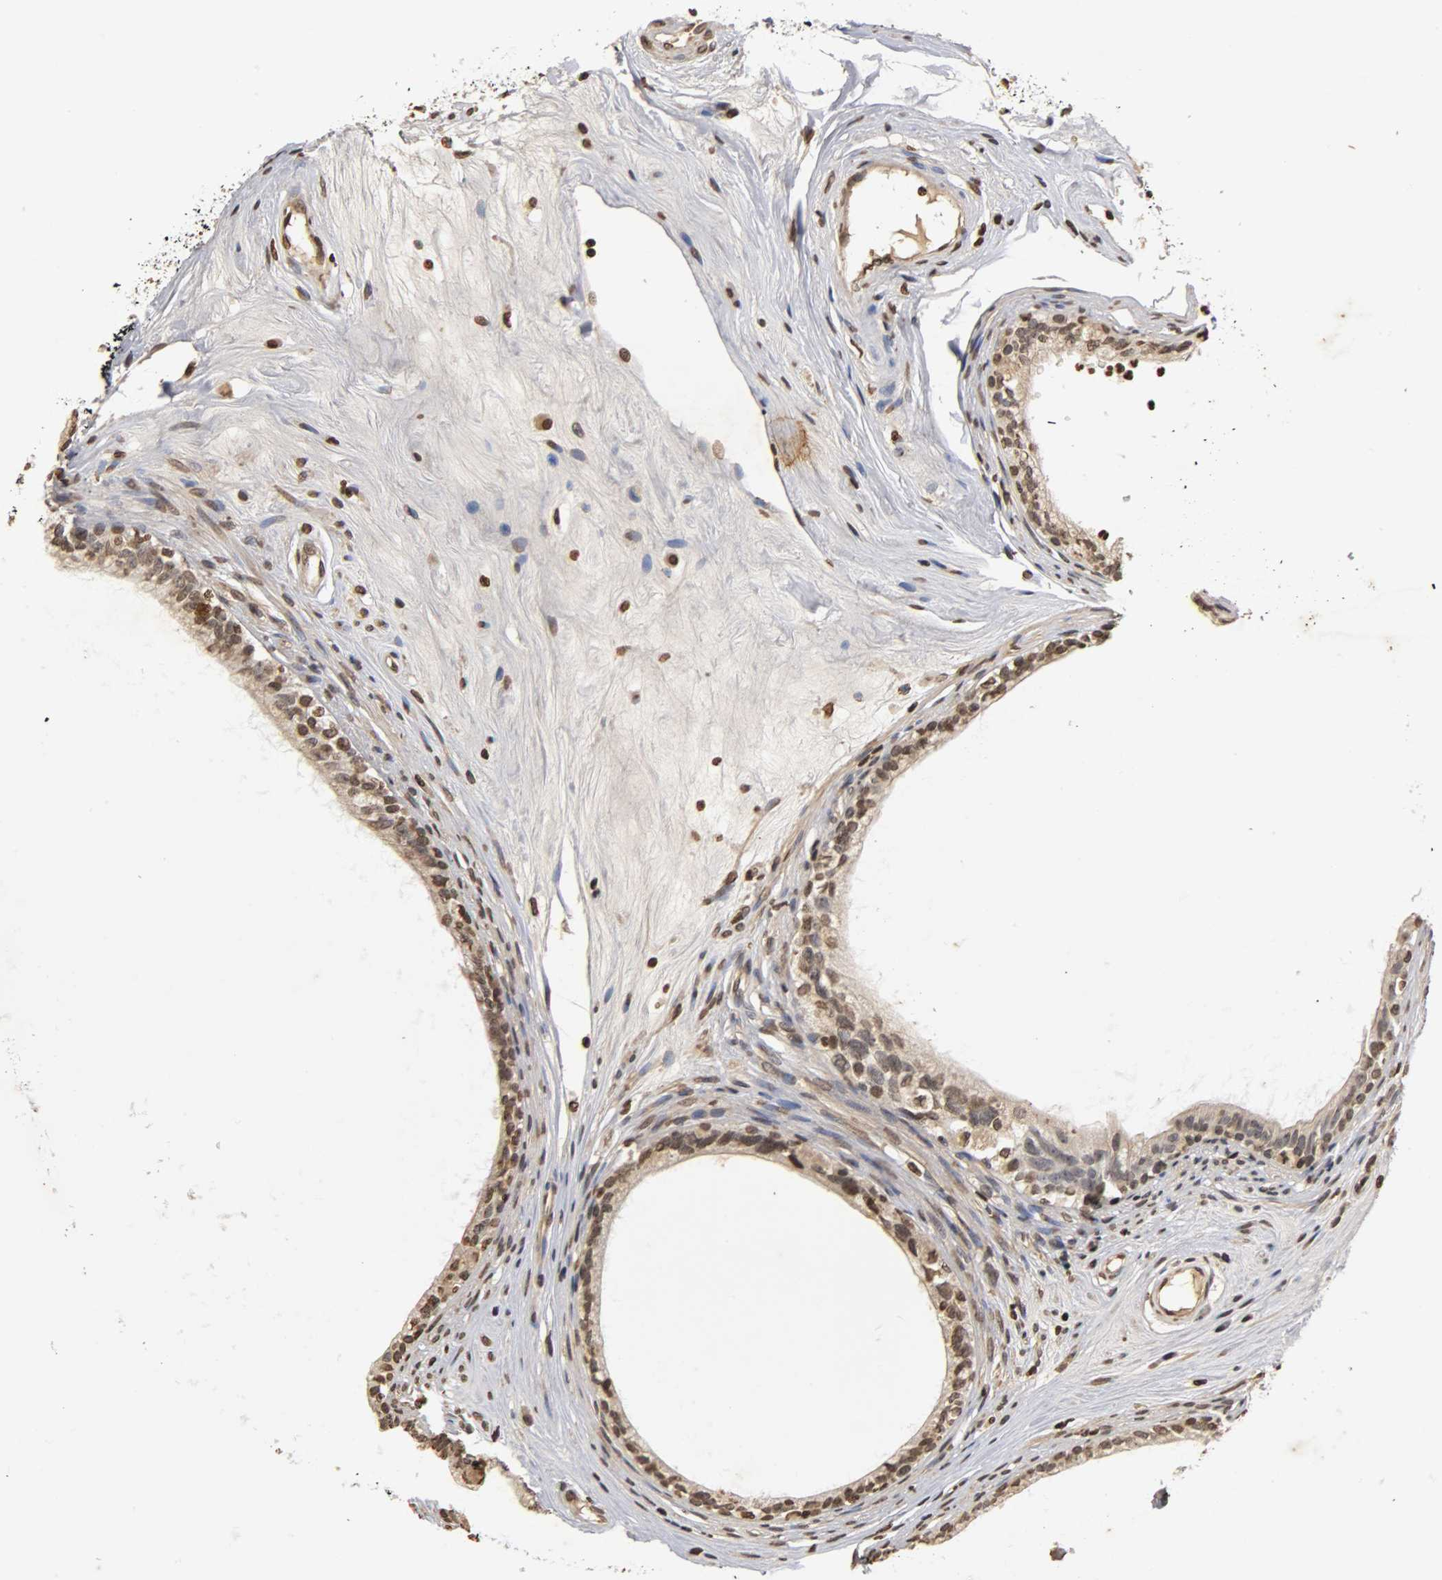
{"staining": {"intensity": "moderate", "quantity": "25%-75%", "location": "nuclear"}, "tissue": "epididymis", "cell_type": "Glandular cells", "image_type": "normal", "snomed": [{"axis": "morphology", "description": "Normal tissue, NOS"}, {"axis": "morphology", "description": "Inflammation, NOS"}, {"axis": "topography", "description": "Epididymis"}], "caption": "Immunohistochemical staining of benign epididymis shows moderate nuclear protein expression in approximately 25%-75% of glandular cells.", "gene": "ERCC2", "patient": {"sex": "male", "age": 84}}